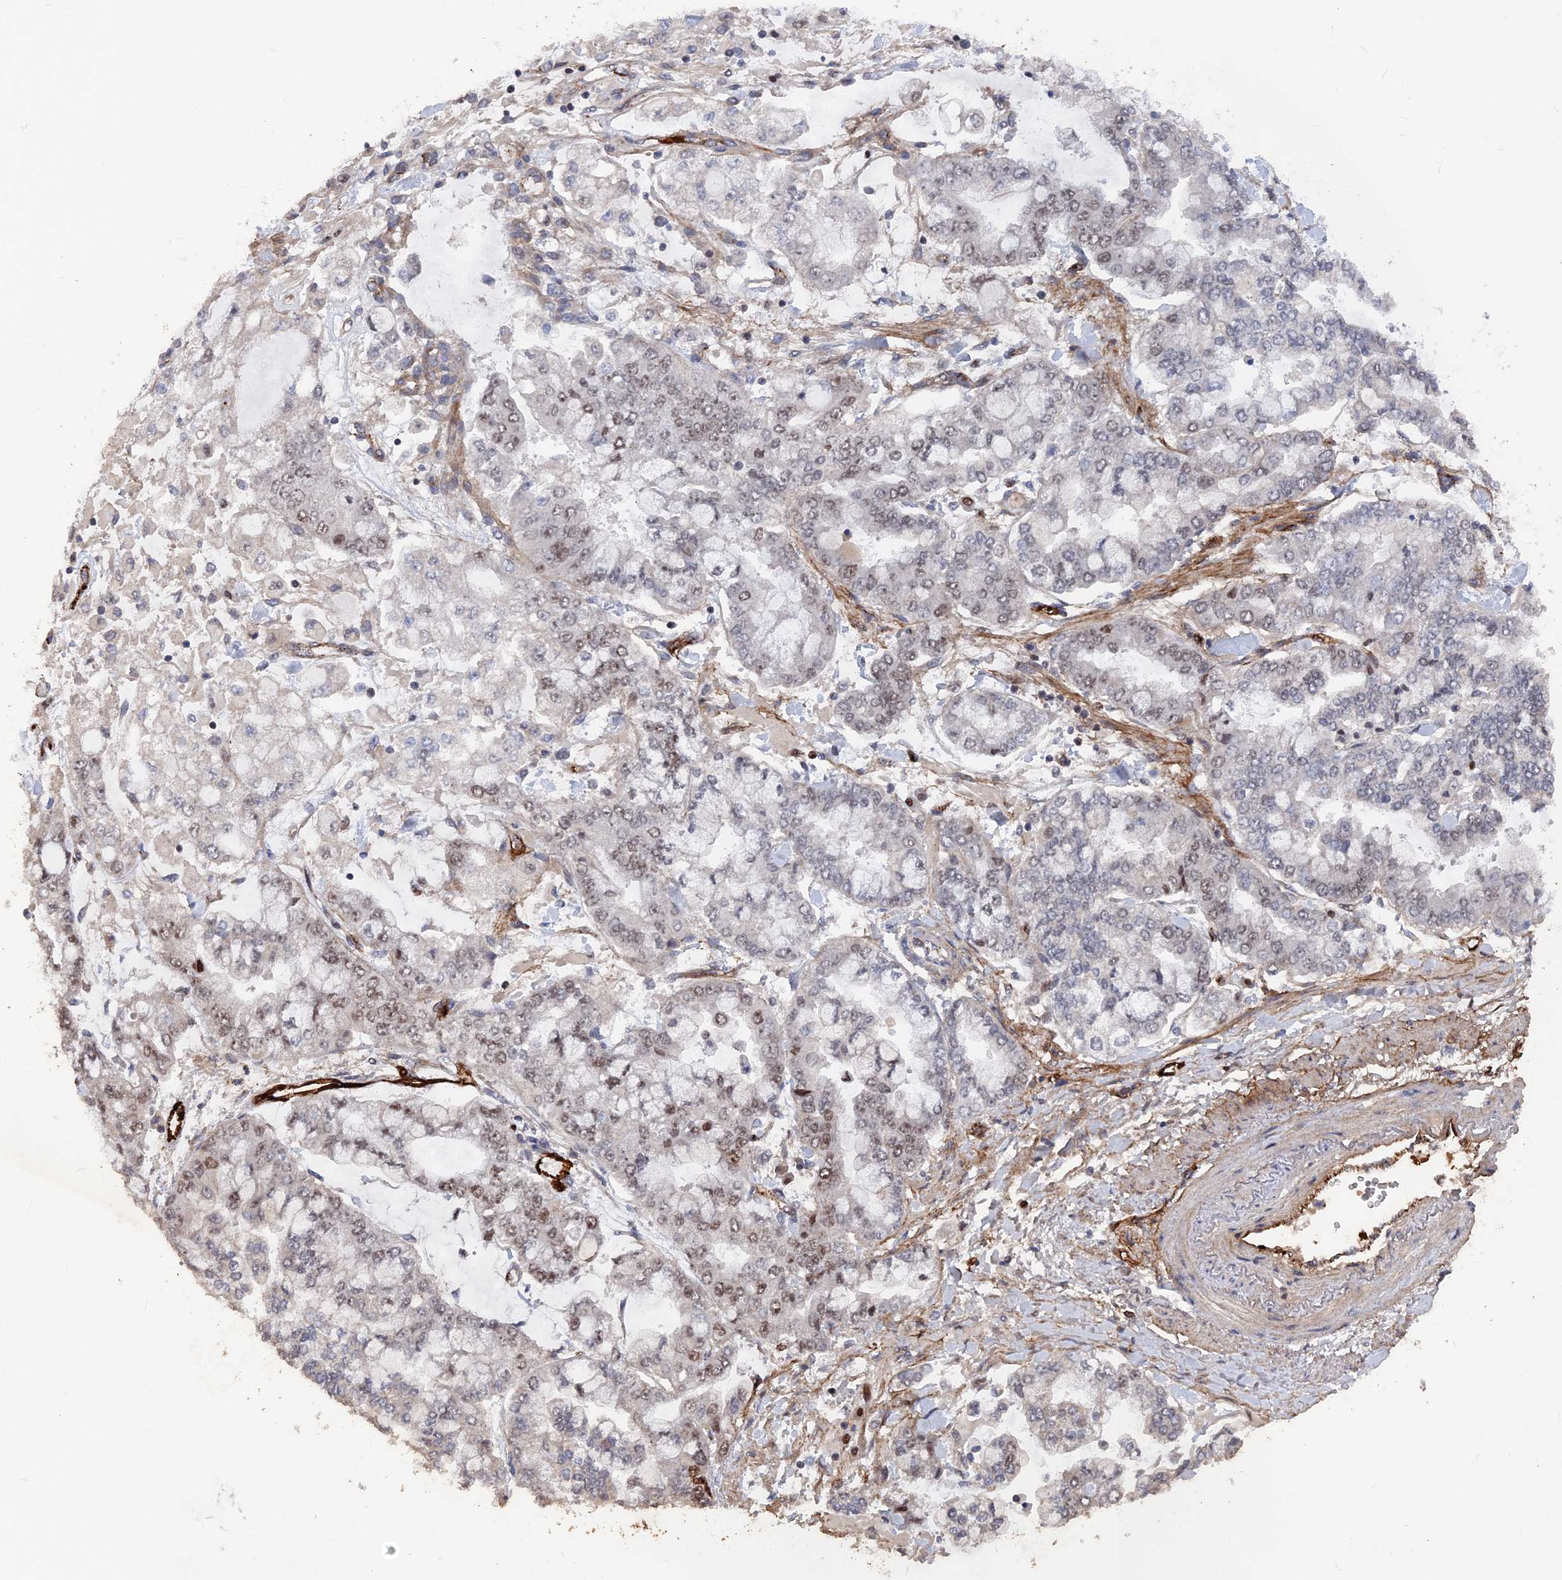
{"staining": {"intensity": "moderate", "quantity": "<25%", "location": "nuclear"}, "tissue": "stomach cancer", "cell_type": "Tumor cells", "image_type": "cancer", "snomed": [{"axis": "morphology", "description": "Normal tissue, NOS"}, {"axis": "morphology", "description": "Adenocarcinoma, NOS"}, {"axis": "topography", "description": "Stomach, upper"}, {"axis": "topography", "description": "Stomach"}], "caption": "A high-resolution histopathology image shows immunohistochemistry (IHC) staining of stomach cancer, which displays moderate nuclear positivity in approximately <25% of tumor cells. The staining was performed using DAB, with brown indicating positive protein expression. Nuclei are stained blue with hematoxylin.", "gene": "SH3D21", "patient": {"sex": "male", "age": 76}}